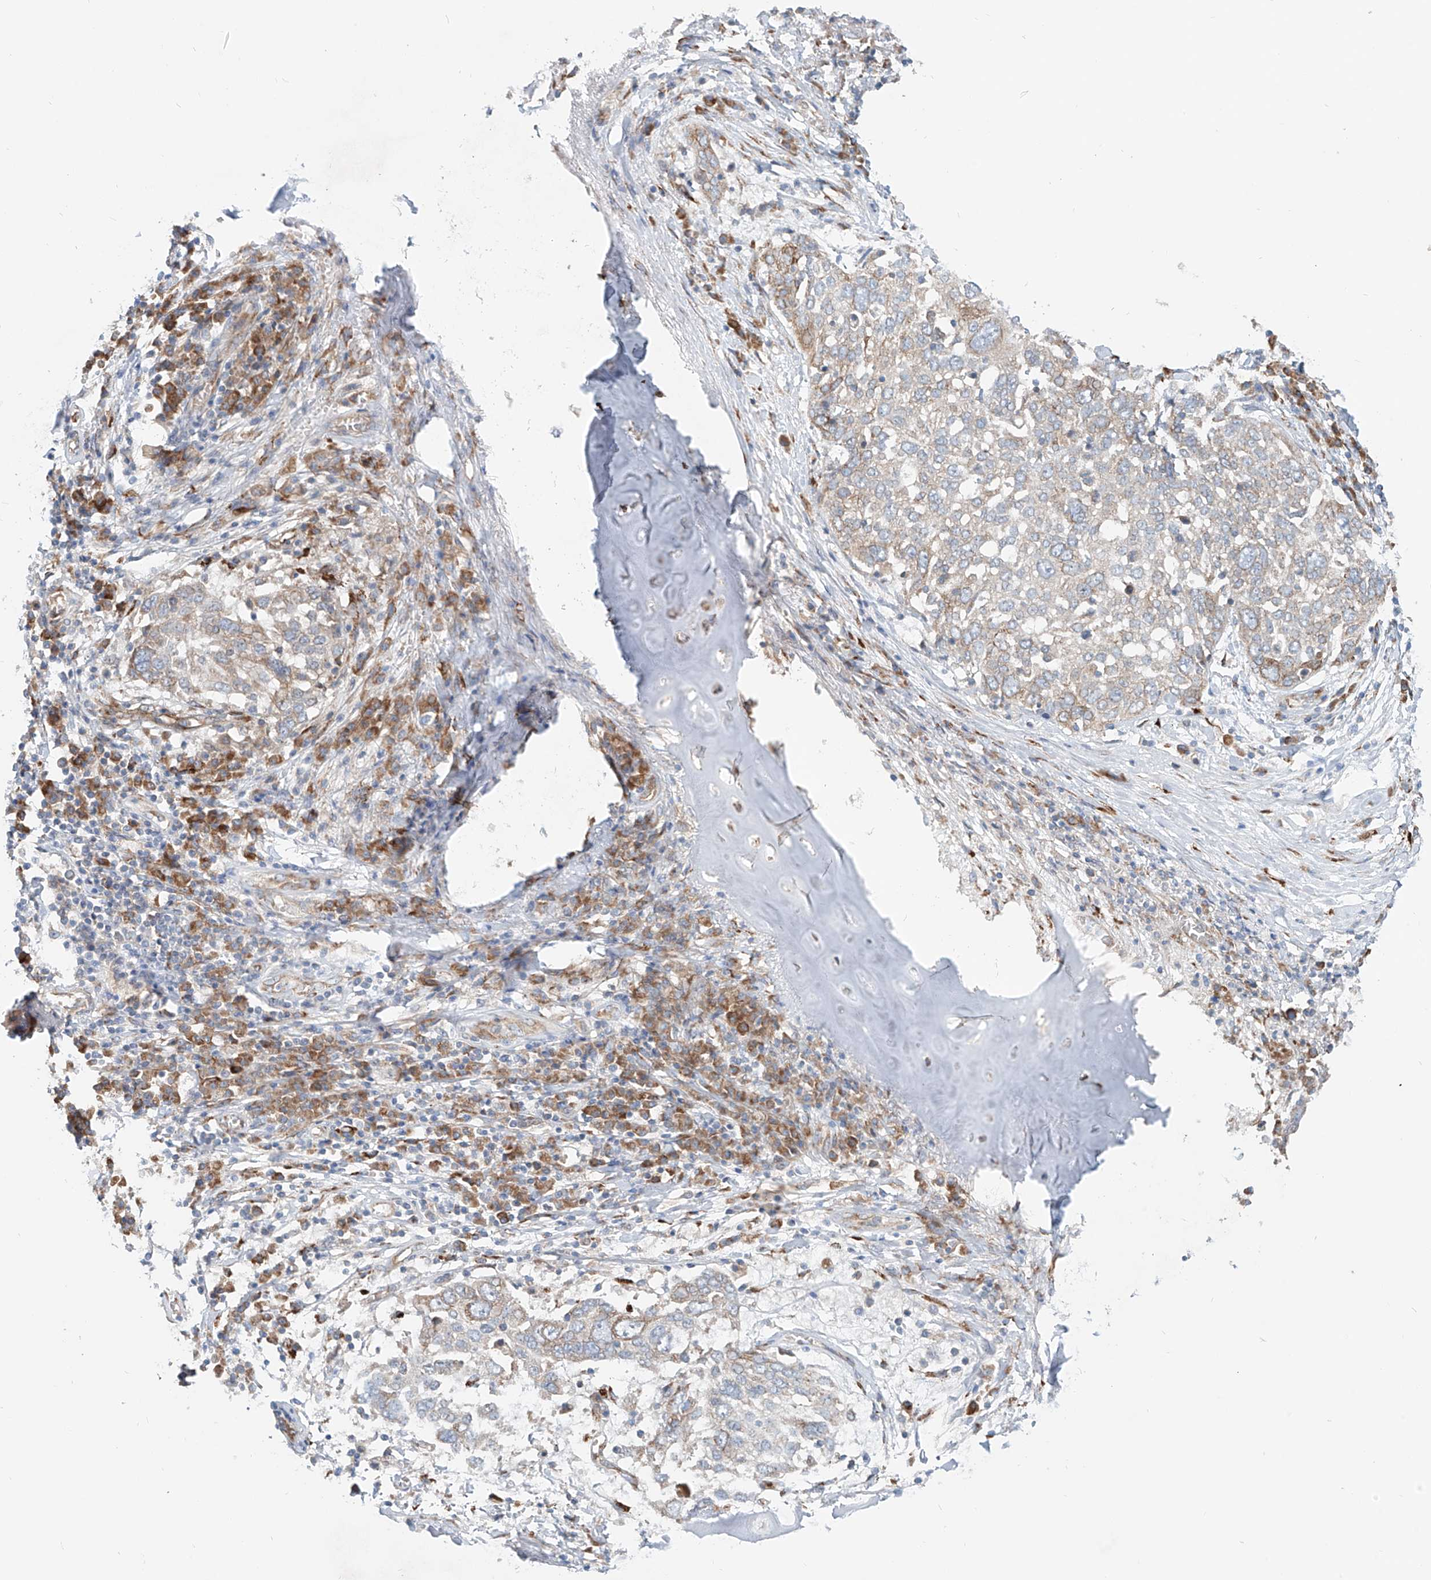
{"staining": {"intensity": "weak", "quantity": "<25%", "location": "cytoplasmic/membranous"}, "tissue": "lung cancer", "cell_type": "Tumor cells", "image_type": "cancer", "snomed": [{"axis": "morphology", "description": "Squamous cell carcinoma, NOS"}, {"axis": "topography", "description": "Lung"}], "caption": "DAB (3,3'-diaminobenzidine) immunohistochemical staining of human lung cancer demonstrates no significant positivity in tumor cells. The staining is performed using DAB (3,3'-diaminobenzidine) brown chromogen with nuclei counter-stained in using hematoxylin.", "gene": "SNAP29", "patient": {"sex": "male", "age": 65}}